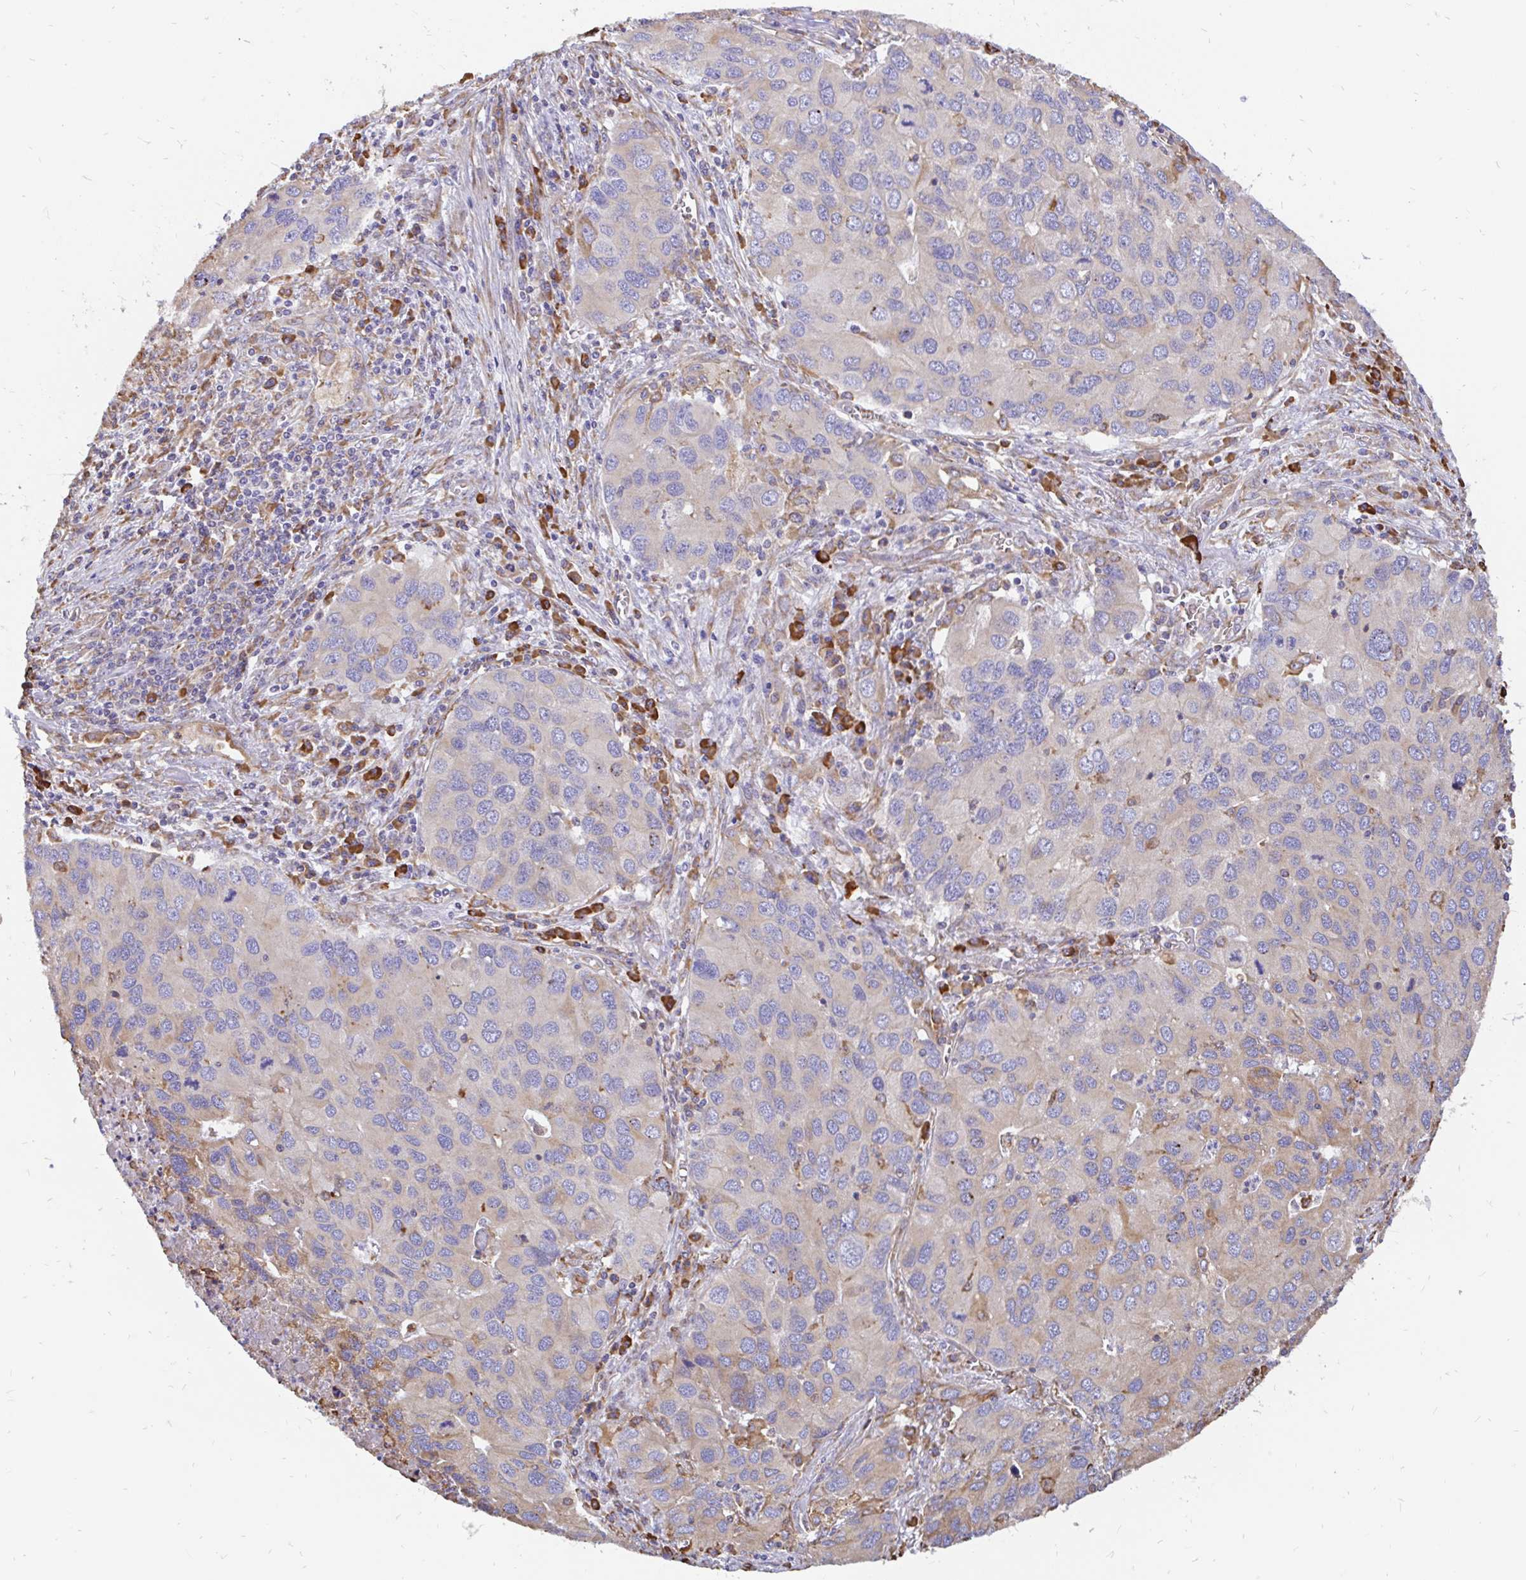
{"staining": {"intensity": "moderate", "quantity": "25%-75%", "location": "cytoplasmic/membranous"}, "tissue": "lung cancer", "cell_type": "Tumor cells", "image_type": "cancer", "snomed": [{"axis": "morphology", "description": "Aneuploidy"}, {"axis": "morphology", "description": "Adenocarcinoma, NOS"}, {"axis": "topography", "description": "Lymph node"}, {"axis": "topography", "description": "Lung"}], "caption": "Protein staining by immunohistochemistry (IHC) displays moderate cytoplasmic/membranous expression in about 25%-75% of tumor cells in adenocarcinoma (lung). Using DAB (3,3'-diaminobenzidine) (brown) and hematoxylin (blue) stains, captured at high magnification using brightfield microscopy.", "gene": "EML5", "patient": {"sex": "female", "age": 74}}